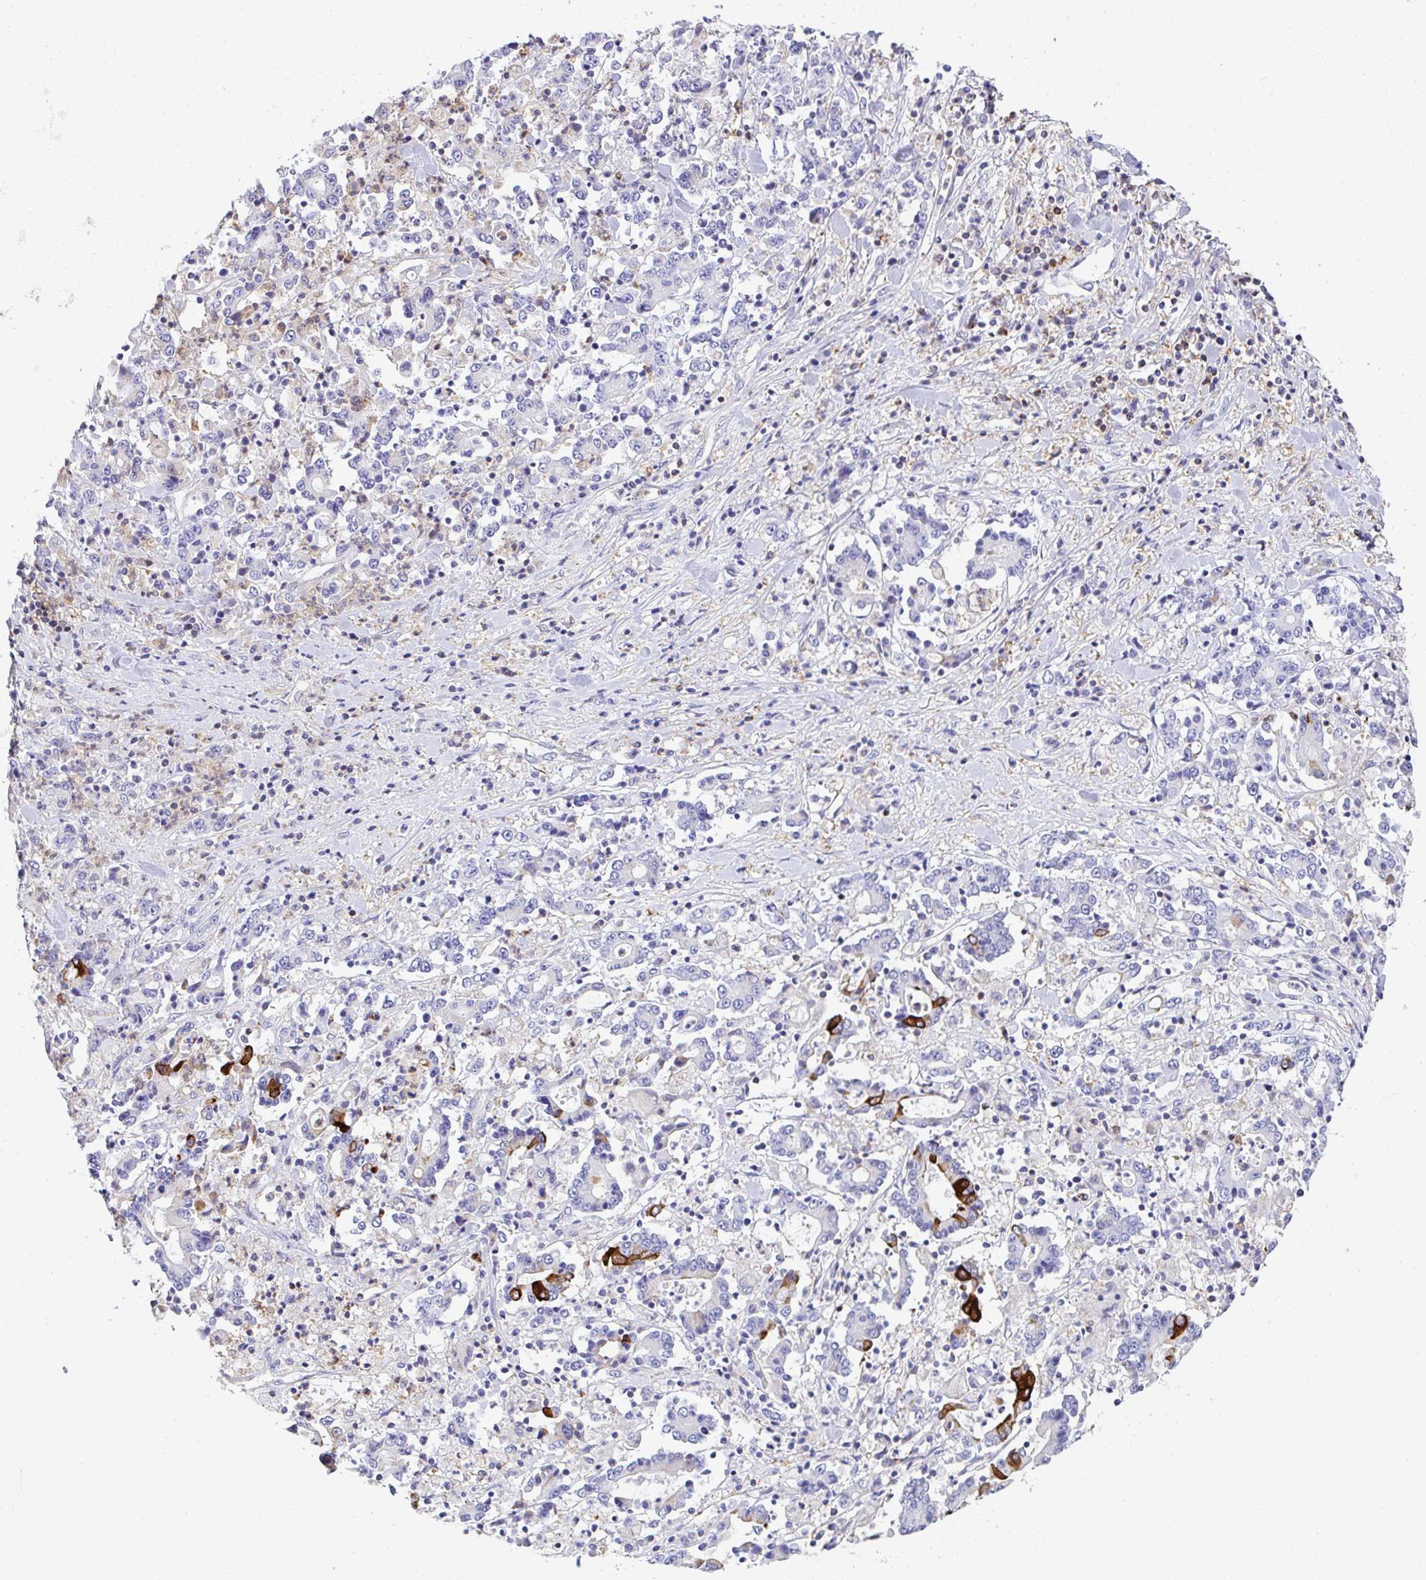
{"staining": {"intensity": "strong", "quantity": "<25%", "location": "cytoplasmic/membranous"}, "tissue": "stomach cancer", "cell_type": "Tumor cells", "image_type": "cancer", "snomed": [{"axis": "morphology", "description": "Adenocarcinoma, NOS"}, {"axis": "topography", "description": "Stomach, upper"}], "caption": "Immunohistochemistry (IHC) photomicrograph of neoplastic tissue: stomach cancer (adenocarcinoma) stained using immunohistochemistry shows medium levels of strong protein expression localized specifically in the cytoplasmic/membranous of tumor cells, appearing as a cytoplasmic/membranous brown color.", "gene": "TNFAIP8", "patient": {"sex": "male", "age": 68}}